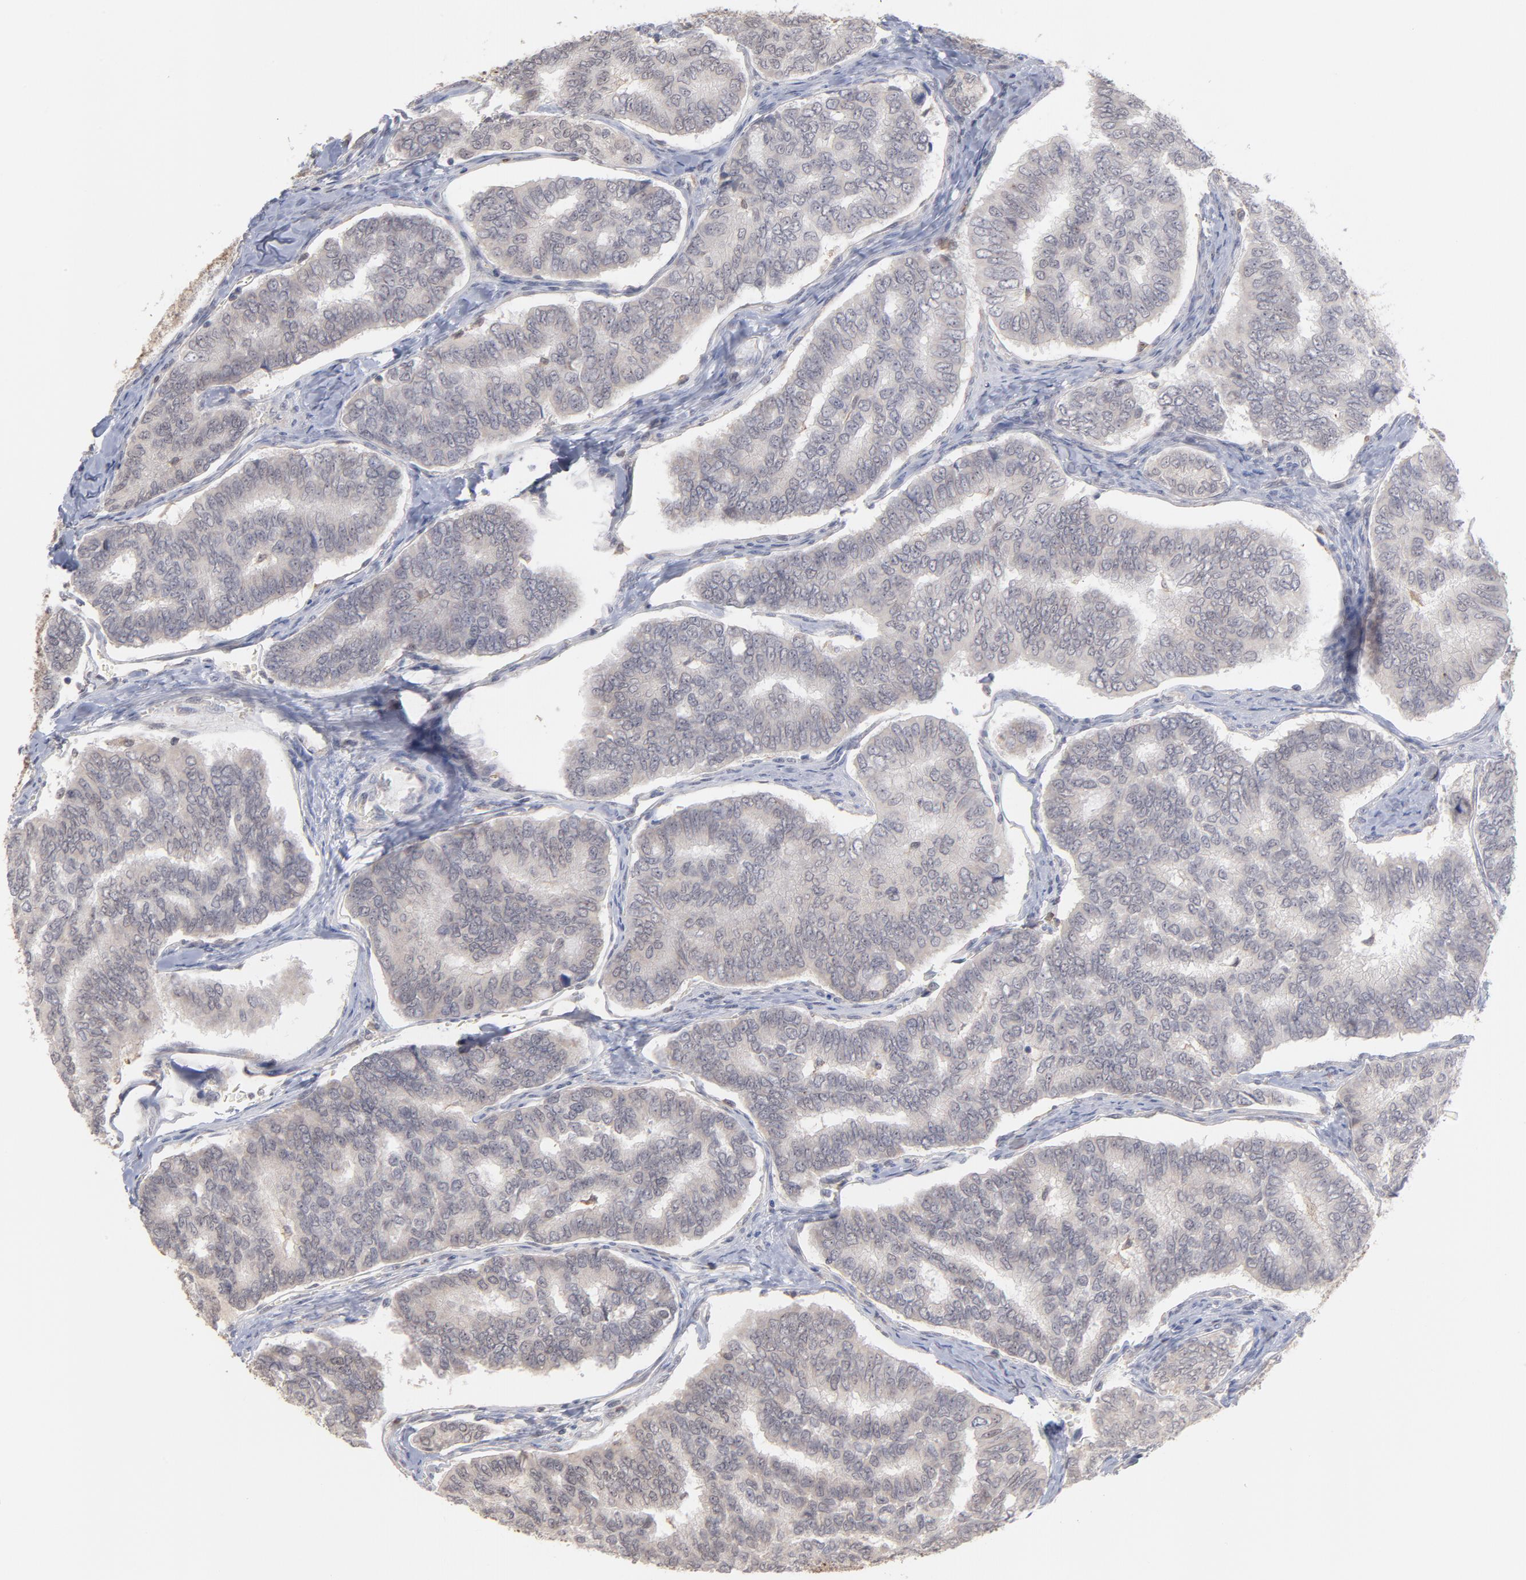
{"staining": {"intensity": "negative", "quantity": "none", "location": "none"}, "tissue": "thyroid cancer", "cell_type": "Tumor cells", "image_type": "cancer", "snomed": [{"axis": "morphology", "description": "Papillary adenocarcinoma, NOS"}, {"axis": "topography", "description": "Thyroid gland"}], "caption": "Tumor cells are negative for brown protein staining in thyroid papillary adenocarcinoma.", "gene": "OAS1", "patient": {"sex": "female", "age": 35}}